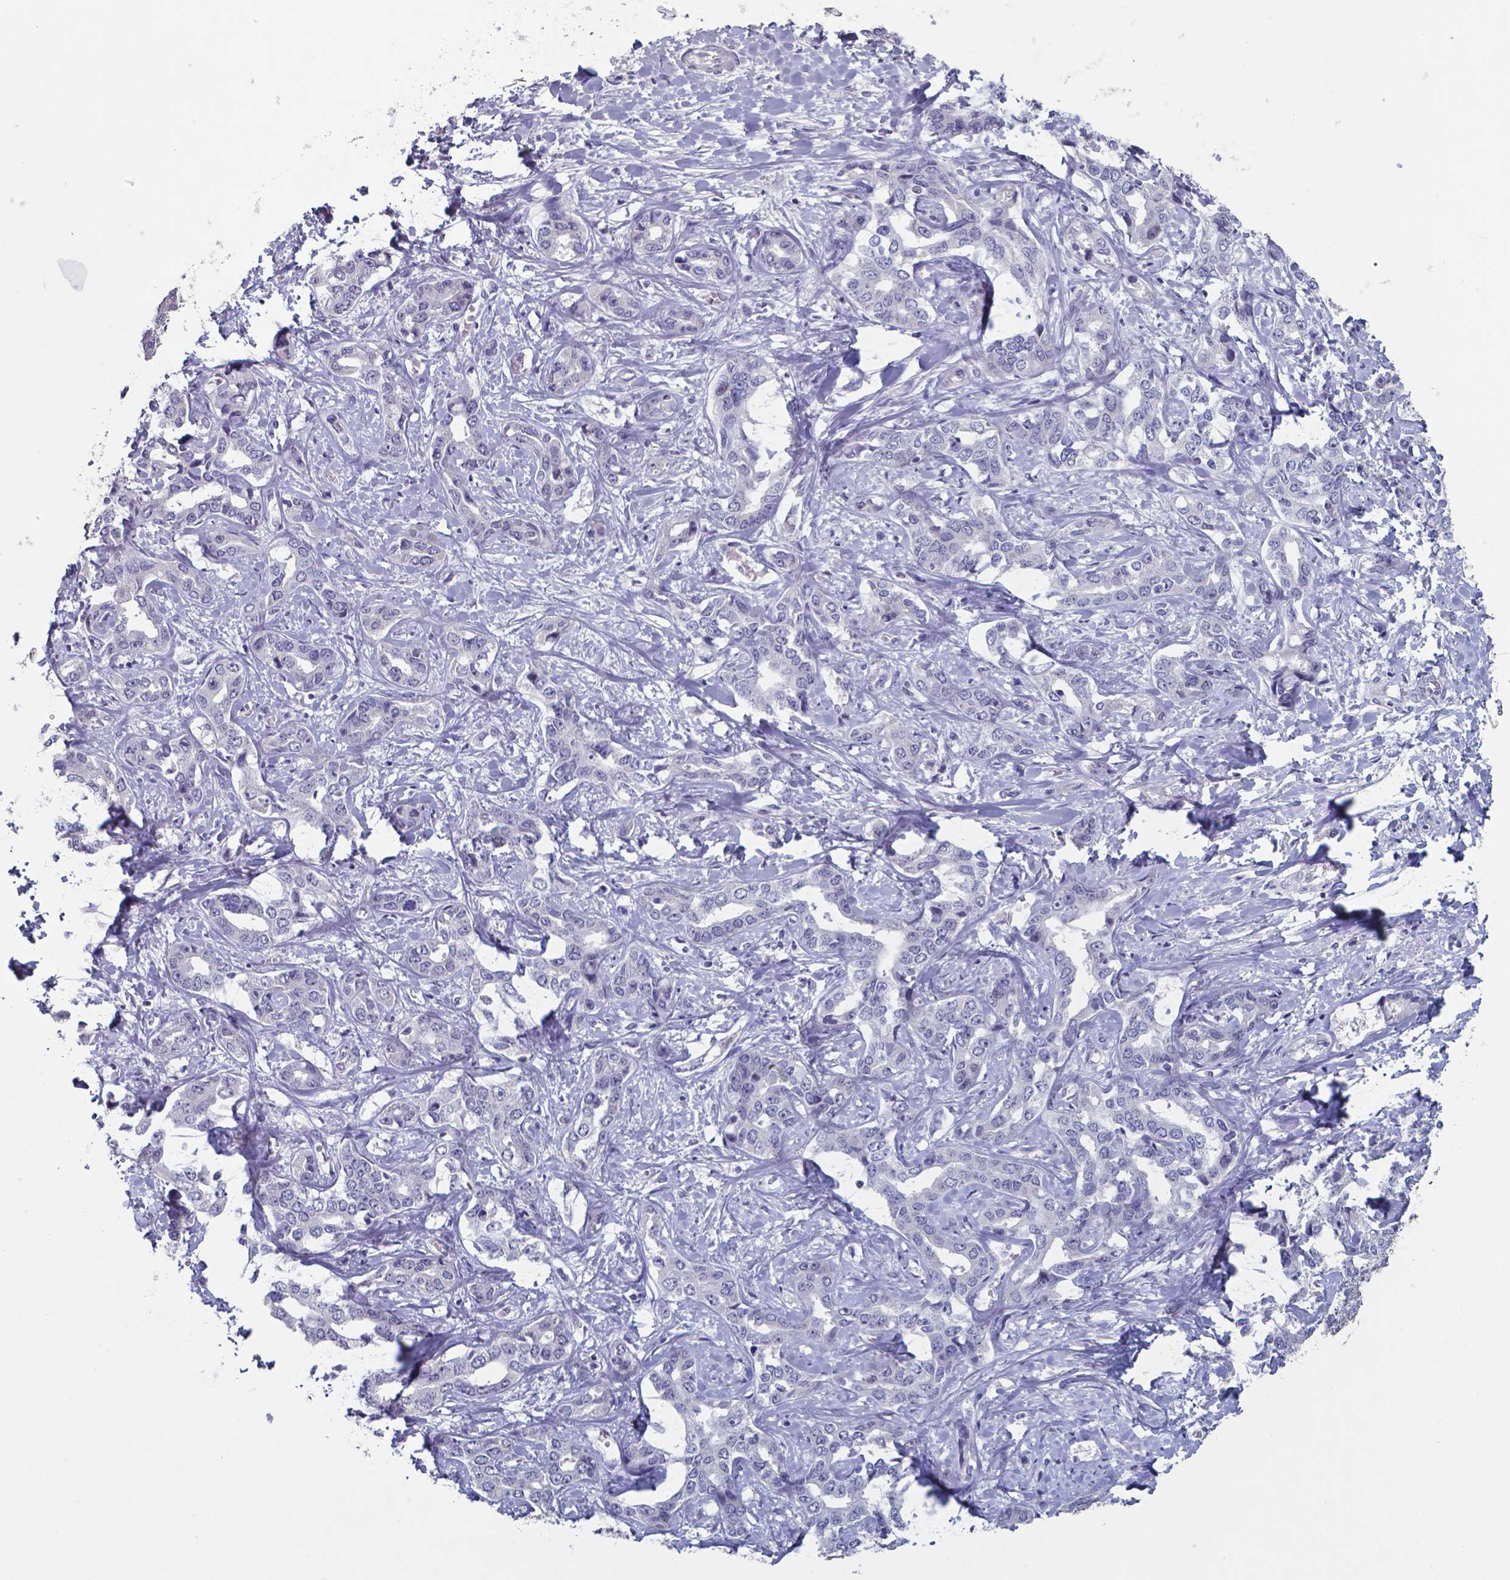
{"staining": {"intensity": "negative", "quantity": "none", "location": "none"}, "tissue": "liver cancer", "cell_type": "Tumor cells", "image_type": "cancer", "snomed": [{"axis": "morphology", "description": "Cholangiocarcinoma"}, {"axis": "topography", "description": "Liver"}], "caption": "Protein analysis of liver cancer (cholangiocarcinoma) reveals no significant positivity in tumor cells.", "gene": "TDP2", "patient": {"sex": "male", "age": 59}}